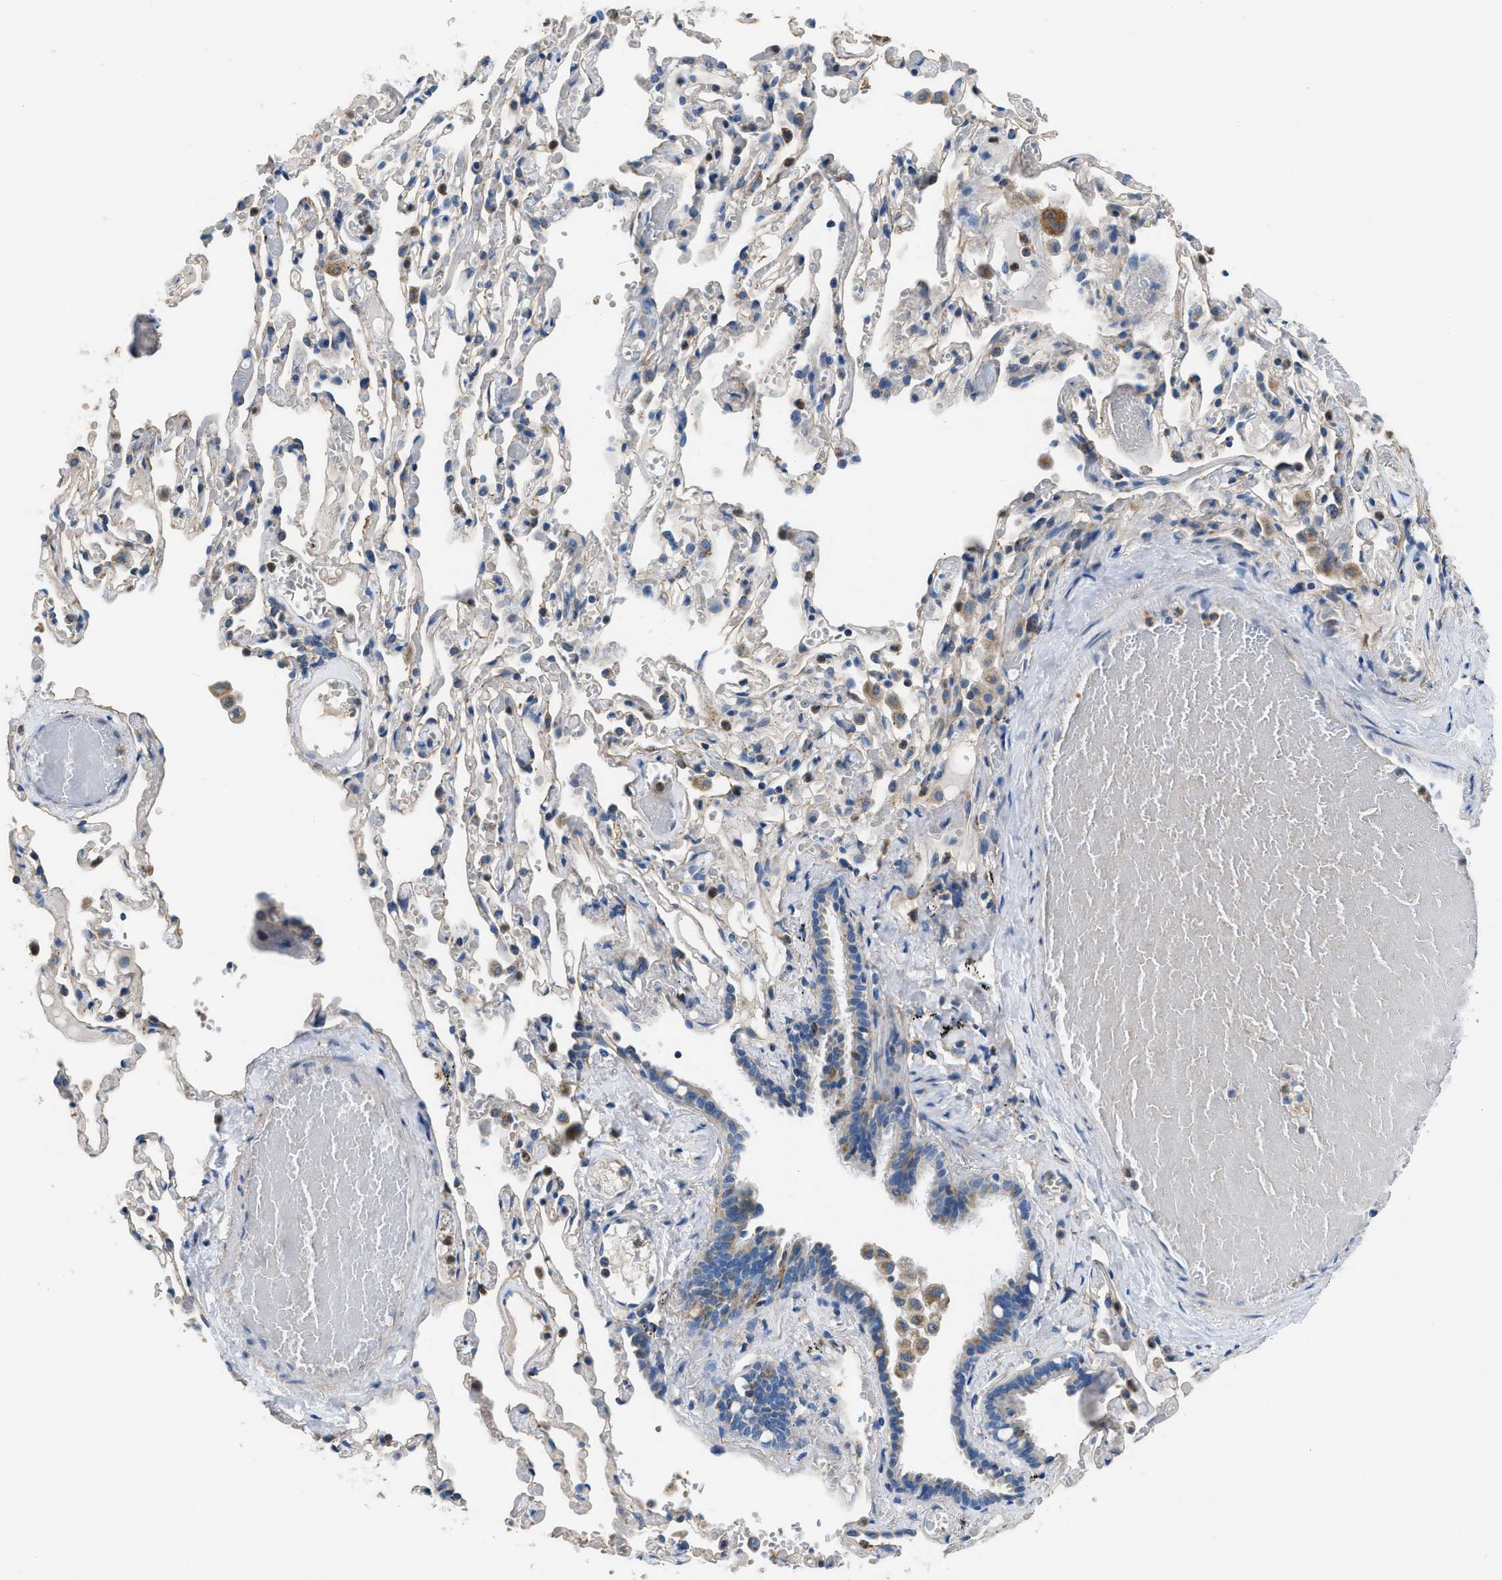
{"staining": {"intensity": "moderate", "quantity": ">75%", "location": "cytoplasmic/membranous"}, "tissue": "bronchus", "cell_type": "Respiratory epithelial cells", "image_type": "normal", "snomed": [{"axis": "morphology", "description": "Normal tissue, NOS"}, {"axis": "morphology", "description": "Inflammation, NOS"}, {"axis": "topography", "description": "Cartilage tissue"}, {"axis": "topography", "description": "Lung"}], "caption": "Bronchus stained for a protein (brown) exhibits moderate cytoplasmic/membranous positive staining in approximately >75% of respiratory epithelial cells.", "gene": "SLC25A13", "patient": {"sex": "male", "age": 71}}